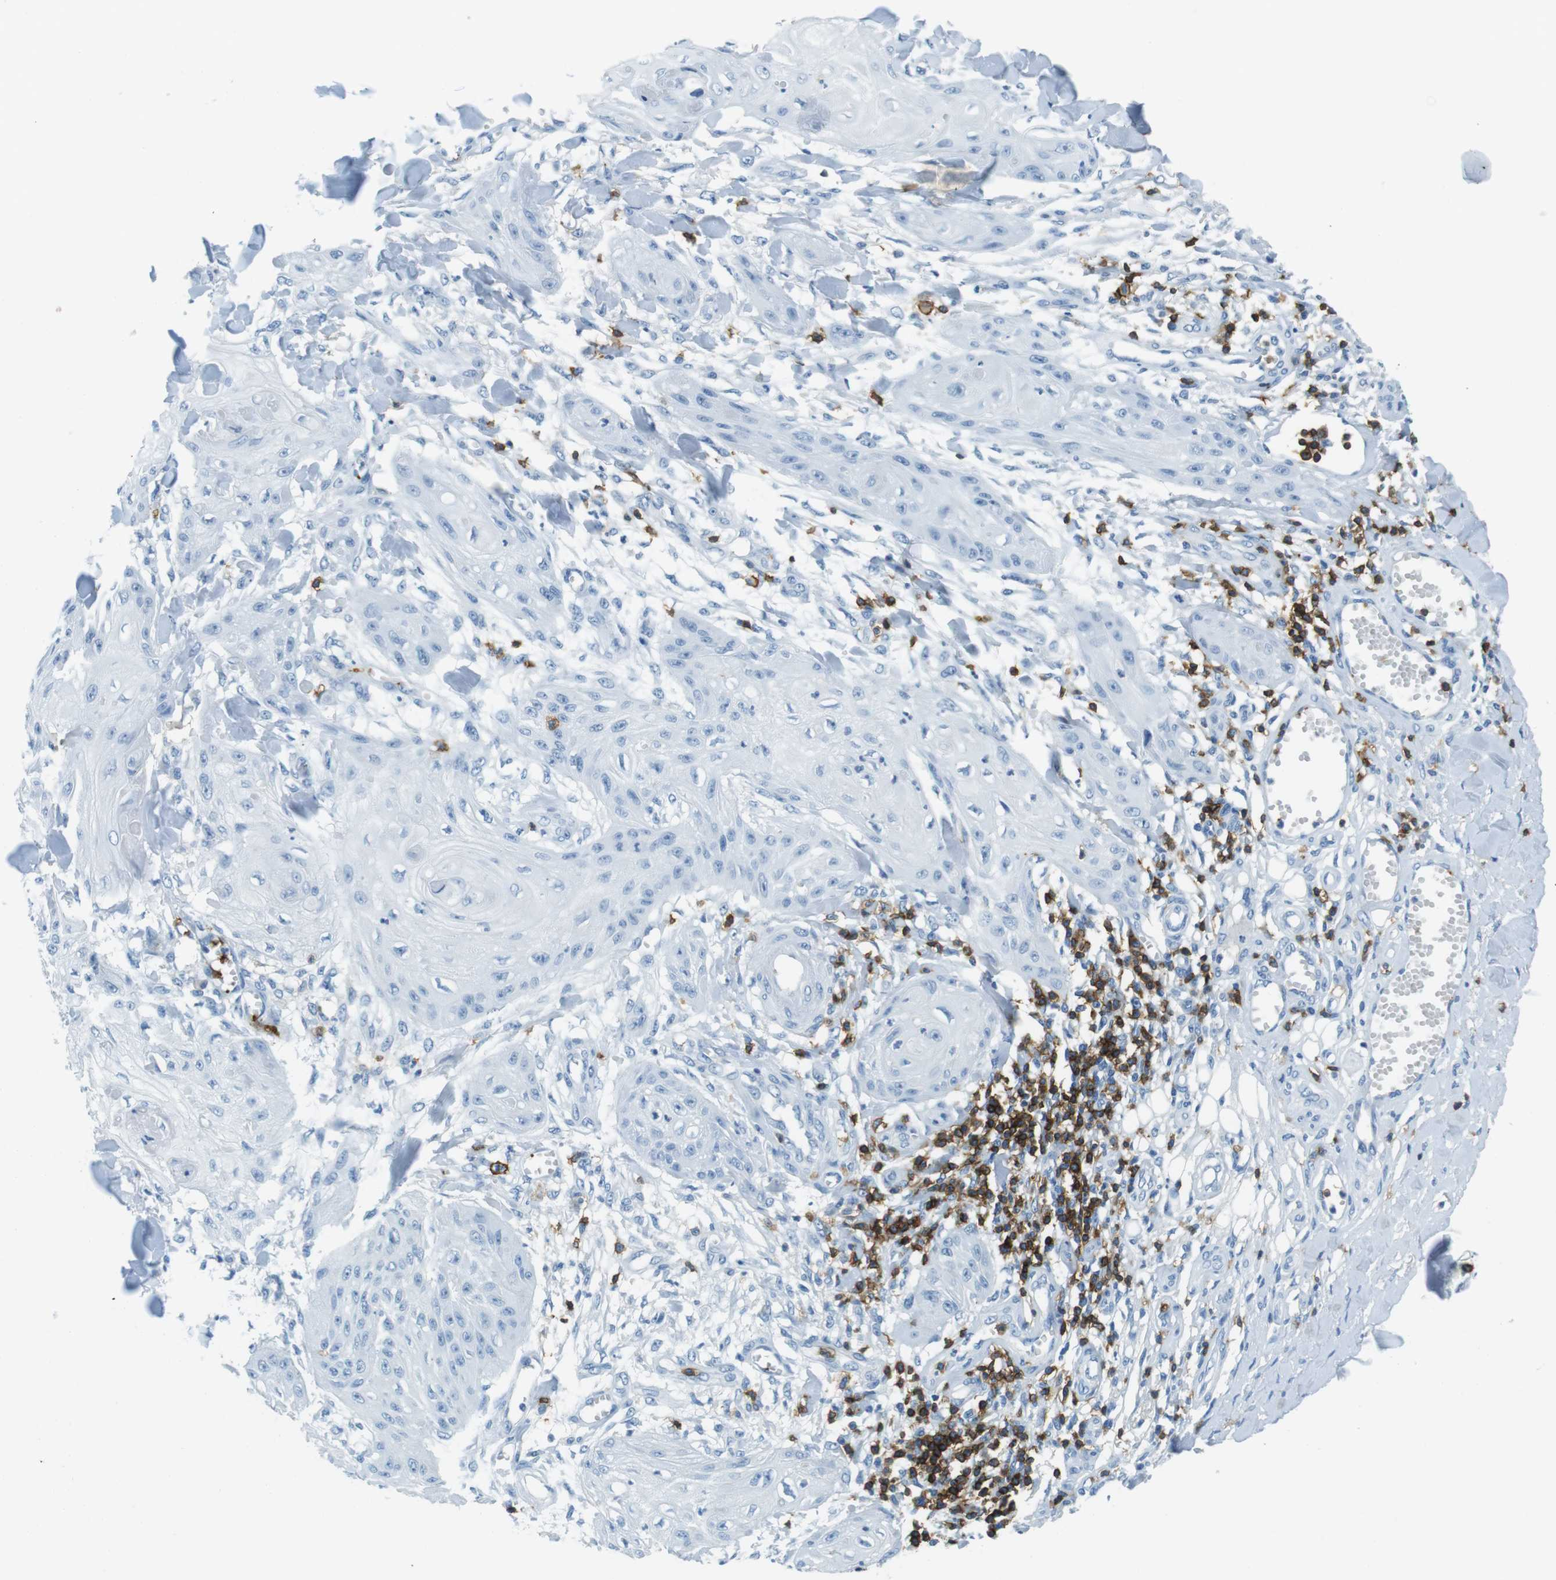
{"staining": {"intensity": "negative", "quantity": "none", "location": "none"}, "tissue": "skin cancer", "cell_type": "Tumor cells", "image_type": "cancer", "snomed": [{"axis": "morphology", "description": "Squamous cell carcinoma, NOS"}, {"axis": "topography", "description": "Skin"}], "caption": "Skin squamous cell carcinoma stained for a protein using immunohistochemistry demonstrates no expression tumor cells.", "gene": "LAT", "patient": {"sex": "male", "age": 74}}